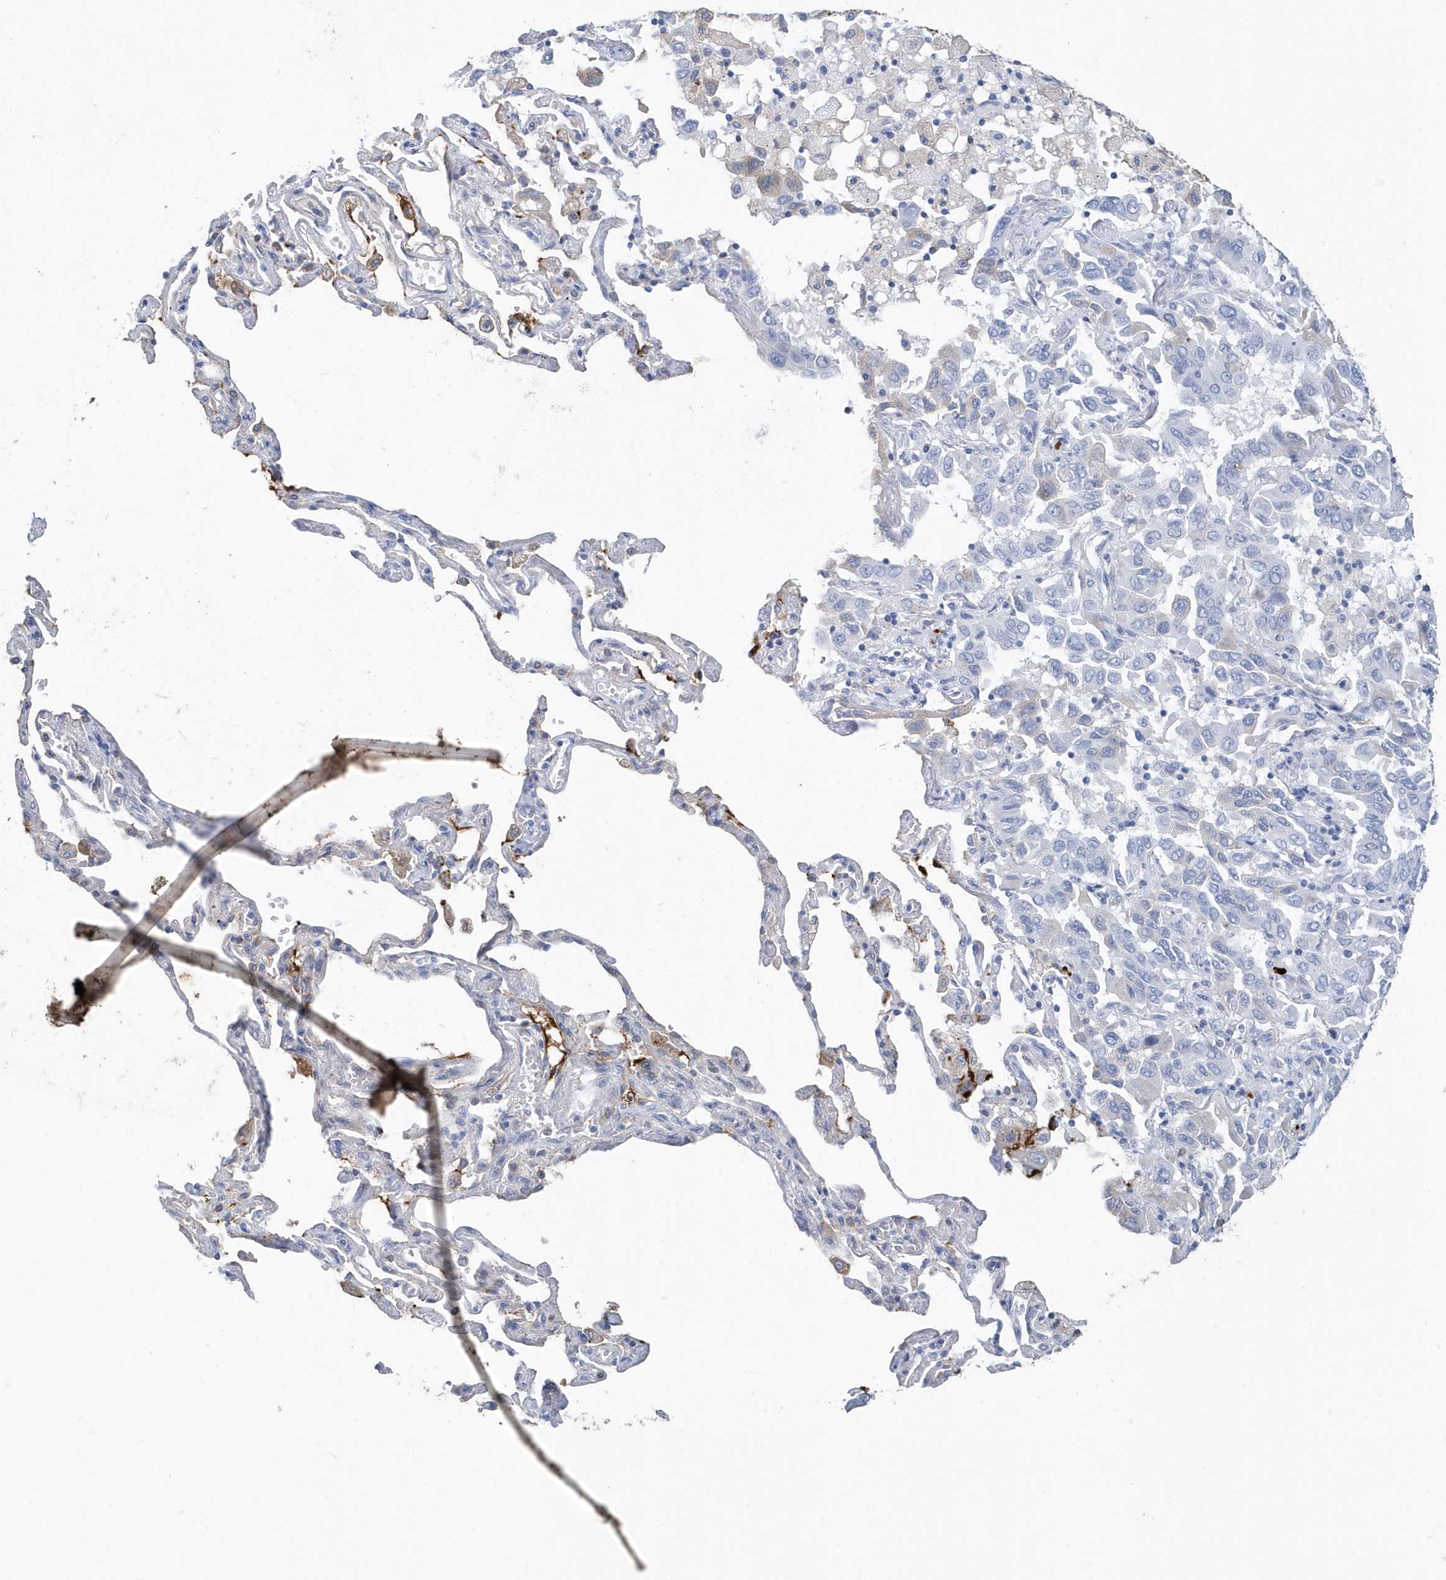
{"staining": {"intensity": "negative", "quantity": "none", "location": "none"}, "tissue": "lung cancer", "cell_type": "Tumor cells", "image_type": "cancer", "snomed": [{"axis": "morphology", "description": "Adenocarcinoma, NOS"}, {"axis": "topography", "description": "Lung"}], "caption": "Tumor cells are negative for brown protein staining in lung cancer.", "gene": "JCHAIN", "patient": {"sex": "male", "age": 64}}